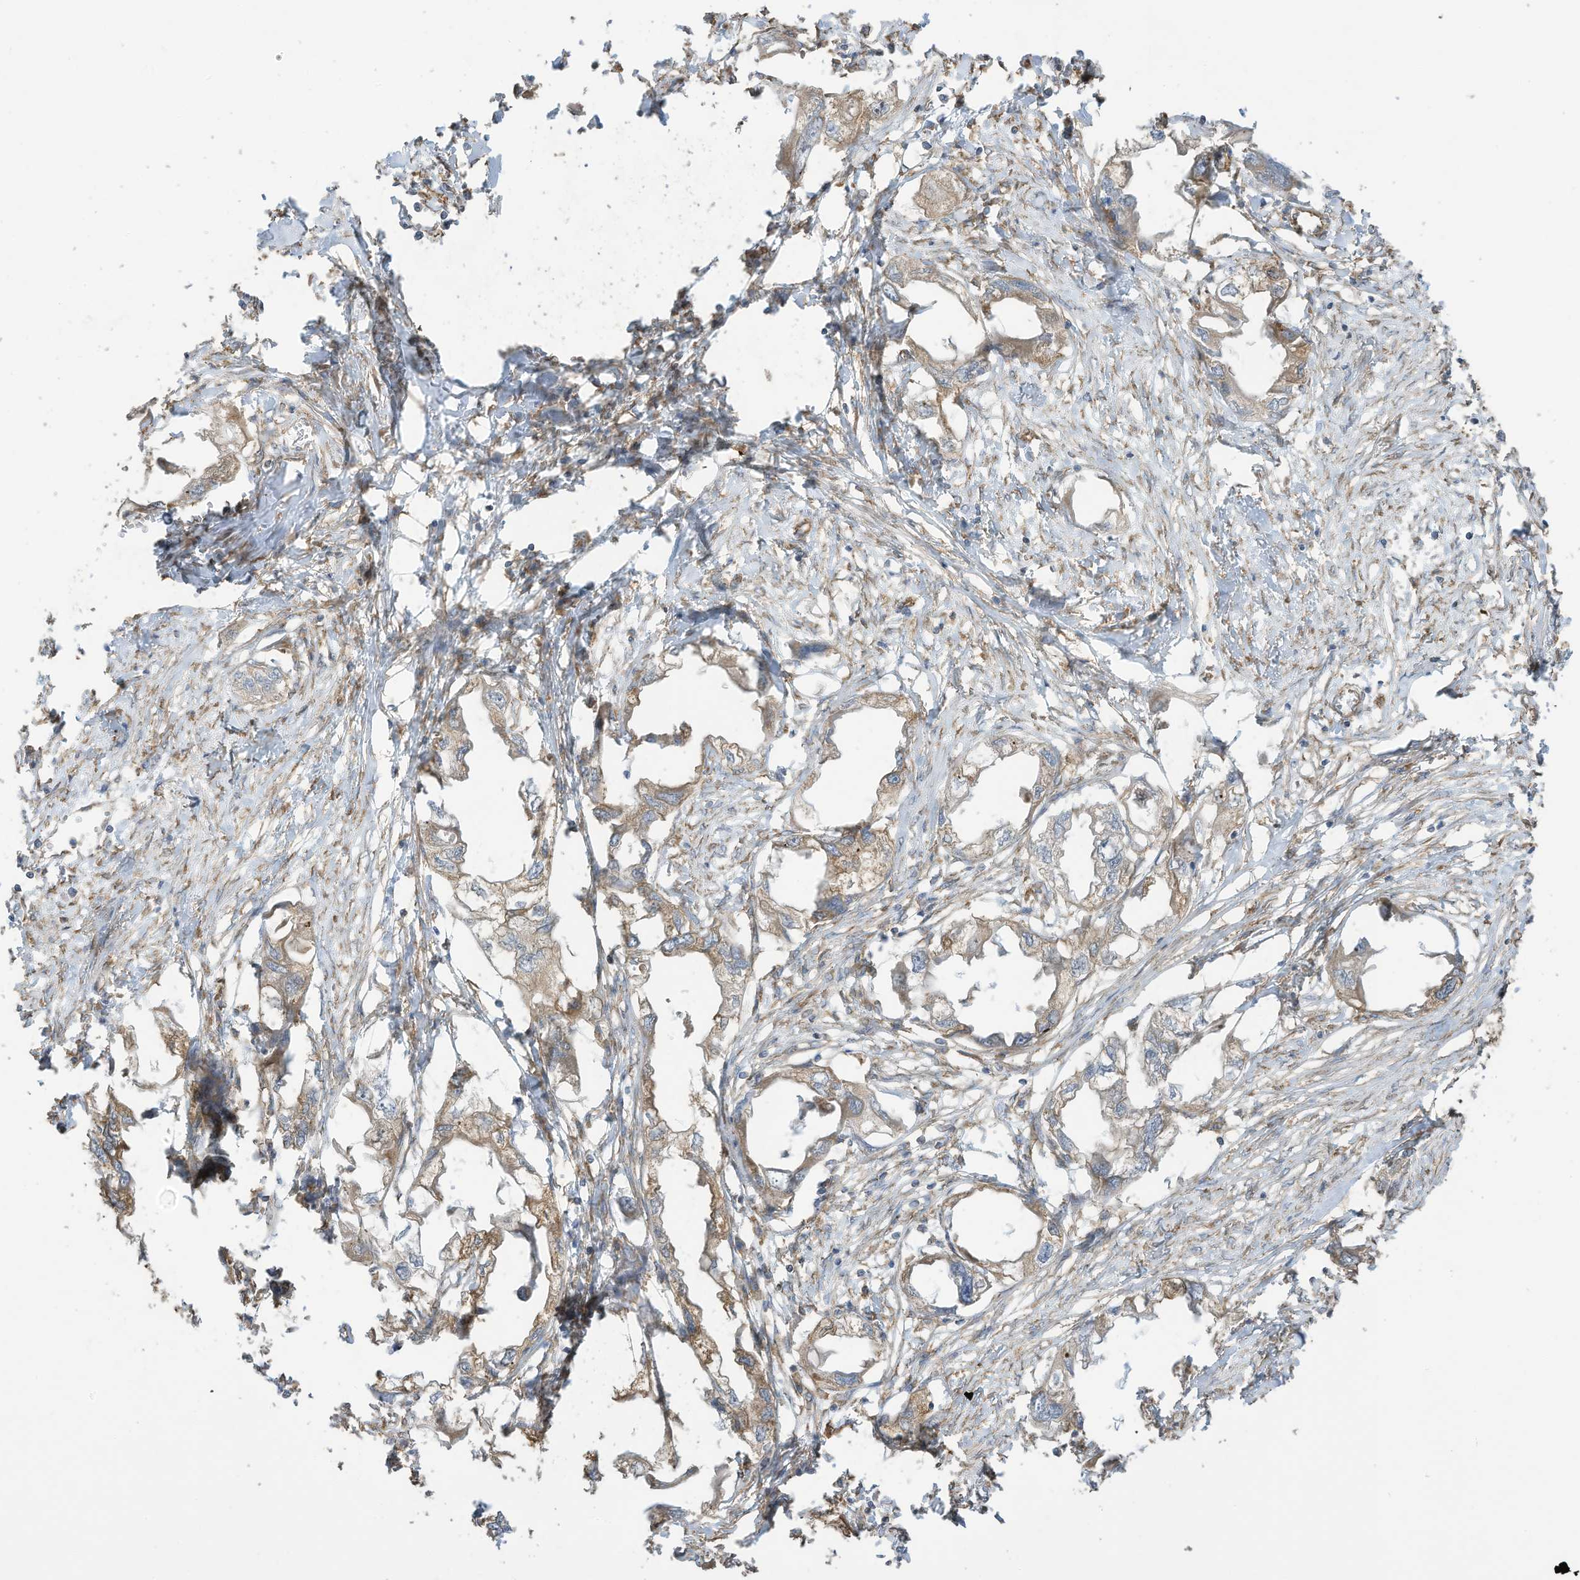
{"staining": {"intensity": "moderate", "quantity": "25%-75%", "location": "cytoplasmic/membranous"}, "tissue": "endometrial cancer", "cell_type": "Tumor cells", "image_type": "cancer", "snomed": [{"axis": "morphology", "description": "Adenocarcinoma, NOS"}, {"axis": "morphology", "description": "Adenocarcinoma, metastatic, NOS"}, {"axis": "topography", "description": "Adipose tissue"}, {"axis": "topography", "description": "Endometrium"}], "caption": "Immunohistochemical staining of human endometrial cancer reveals medium levels of moderate cytoplasmic/membranous protein expression in about 25%-75% of tumor cells.", "gene": "CGAS", "patient": {"sex": "female", "age": 67}}